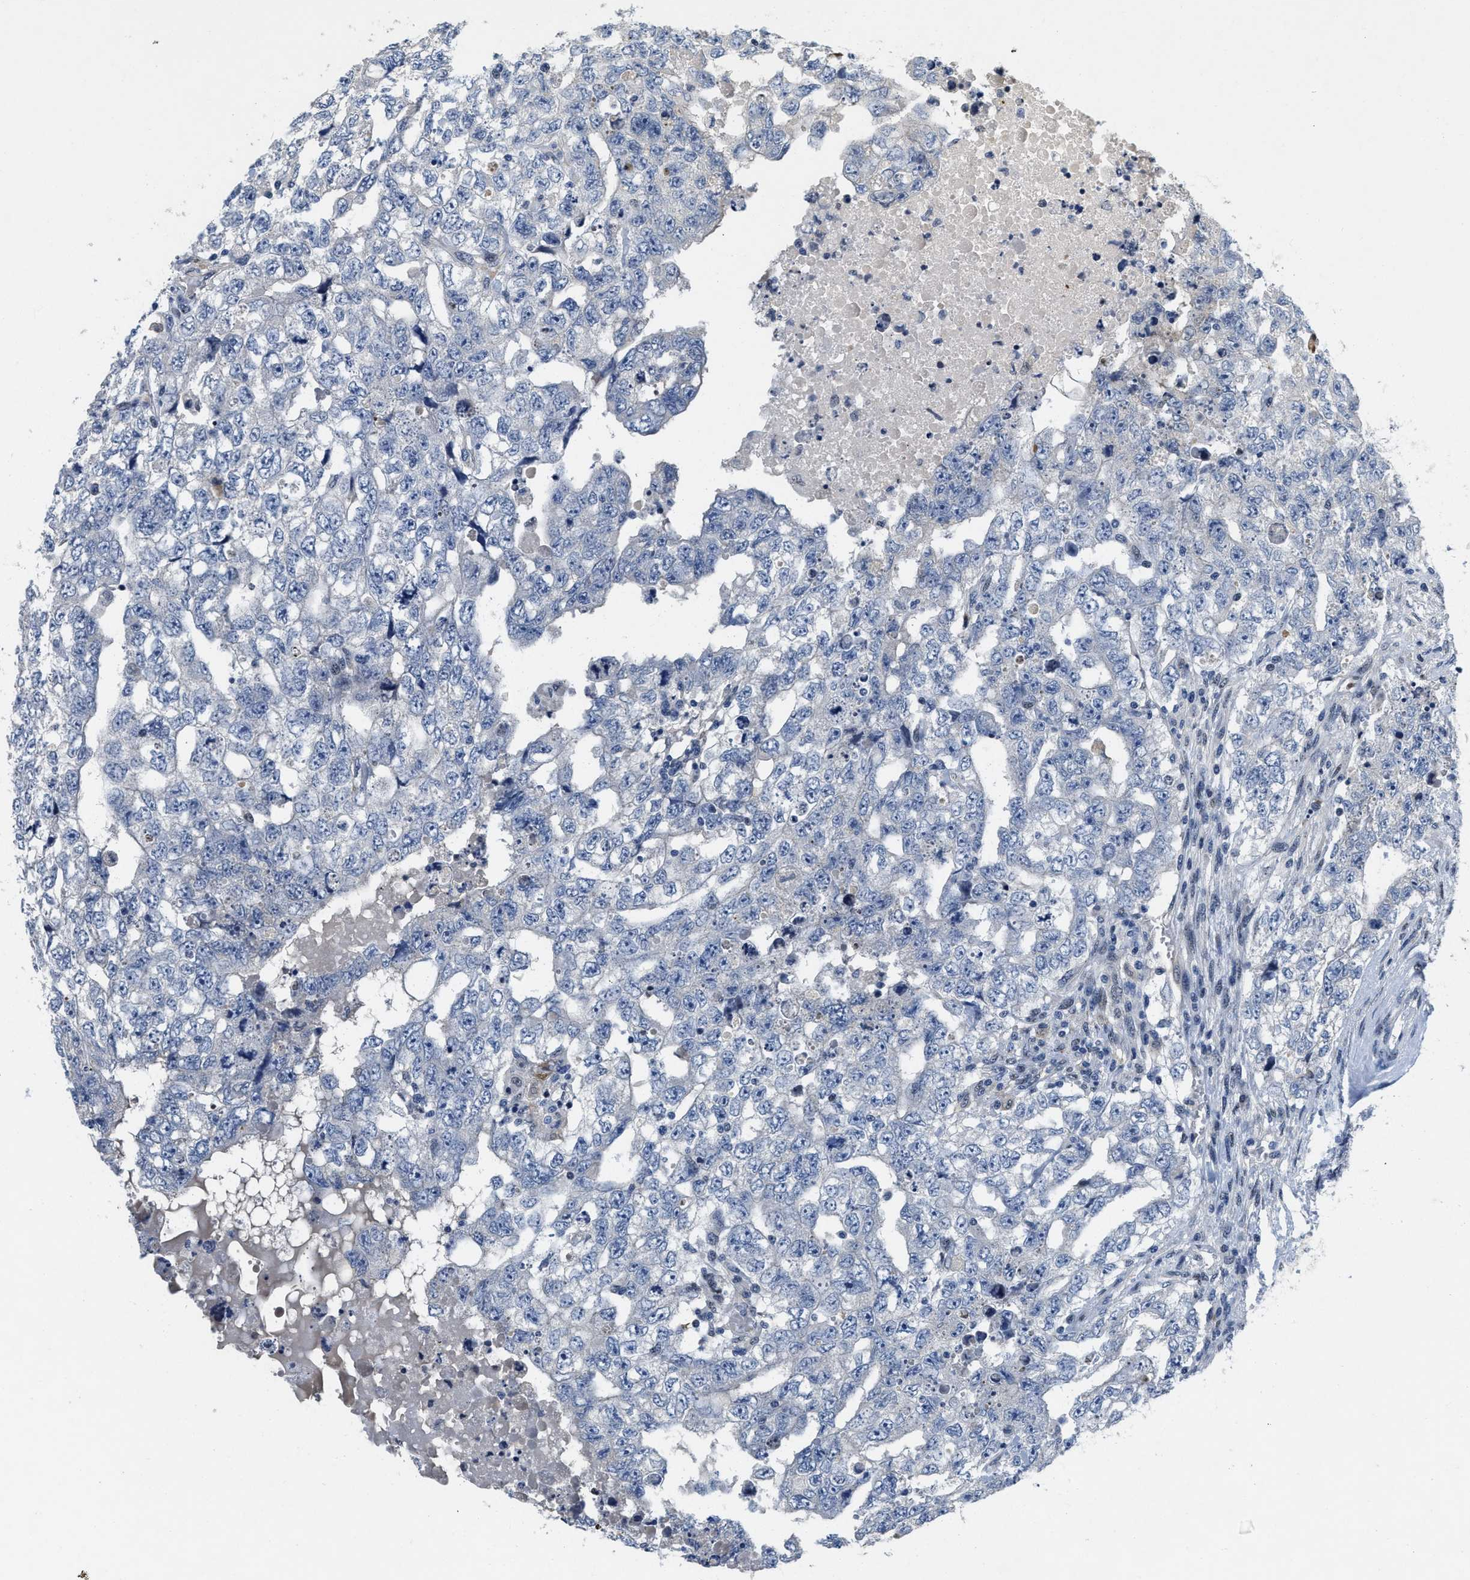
{"staining": {"intensity": "negative", "quantity": "none", "location": "none"}, "tissue": "testis cancer", "cell_type": "Tumor cells", "image_type": "cancer", "snomed": [{"axis": "morphology", "description": "Carcinoma, Embryonal, NOS"}, {"axis": "topography", "description": "Testis"}], "caption": "Tumor cells show no significant protein staining in testis cancer. (IHC, brightfield microscopy, high magnification).", "gene": "VIP", "patient": {"sex": "male", "age": 36}}